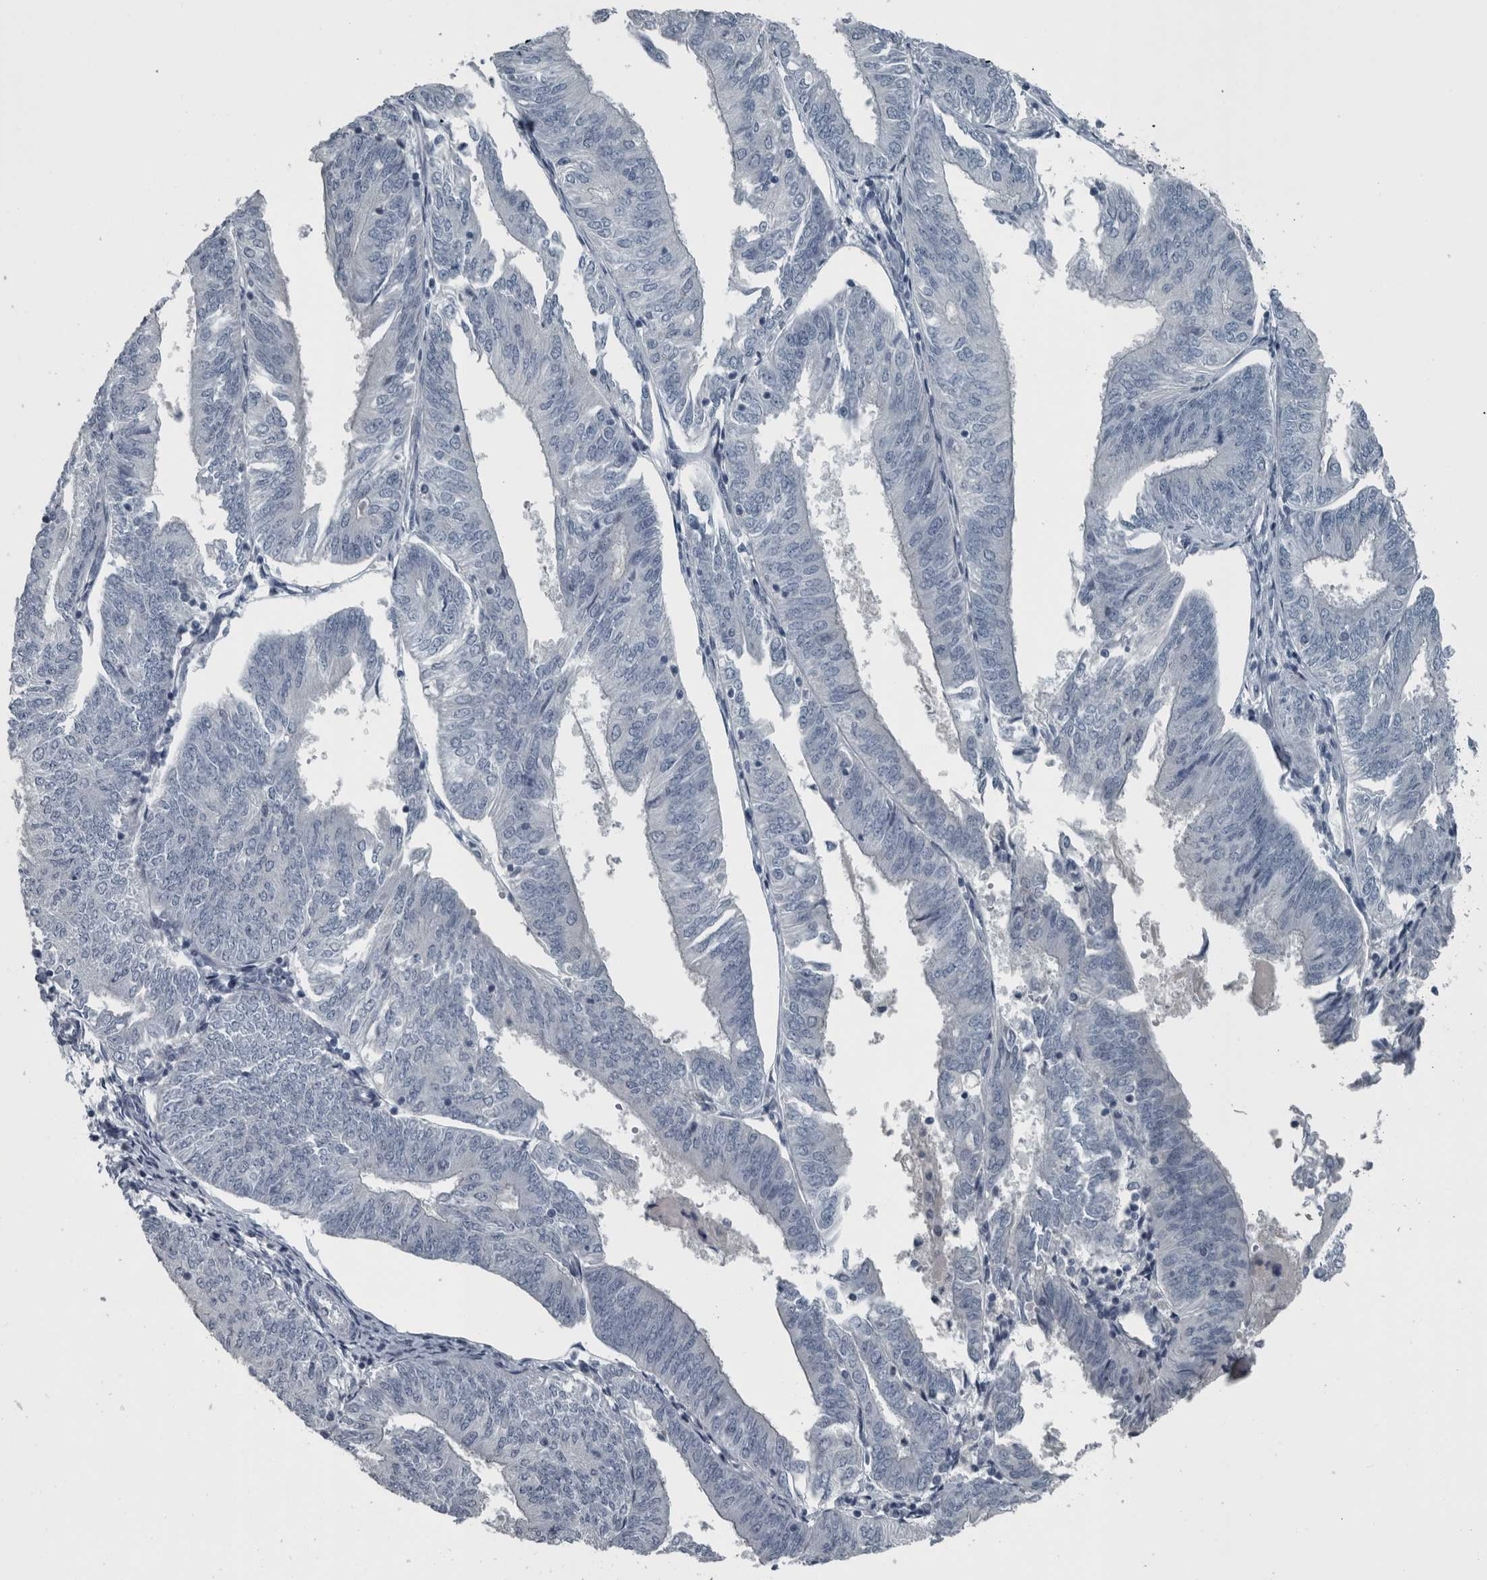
{"staining": {"intensity": "negative", "quantity": "none", "location": "none"}, "tissue": "endometrial cancer", "cell_type": "Tumor cells", "image_type": "cancer", "snomed": [{"axis": "morphology", "description": "Adenocarcinoma, NOS"}, {"axis": "topography", "description": "Endometrium"}], "caption": "Histopathology image shows no significant protein expression in tumor cells of endometrial cancer (adenocarcinoma).", "gene": "KRT20", "patient": {"sex": "female", "age": 58}}